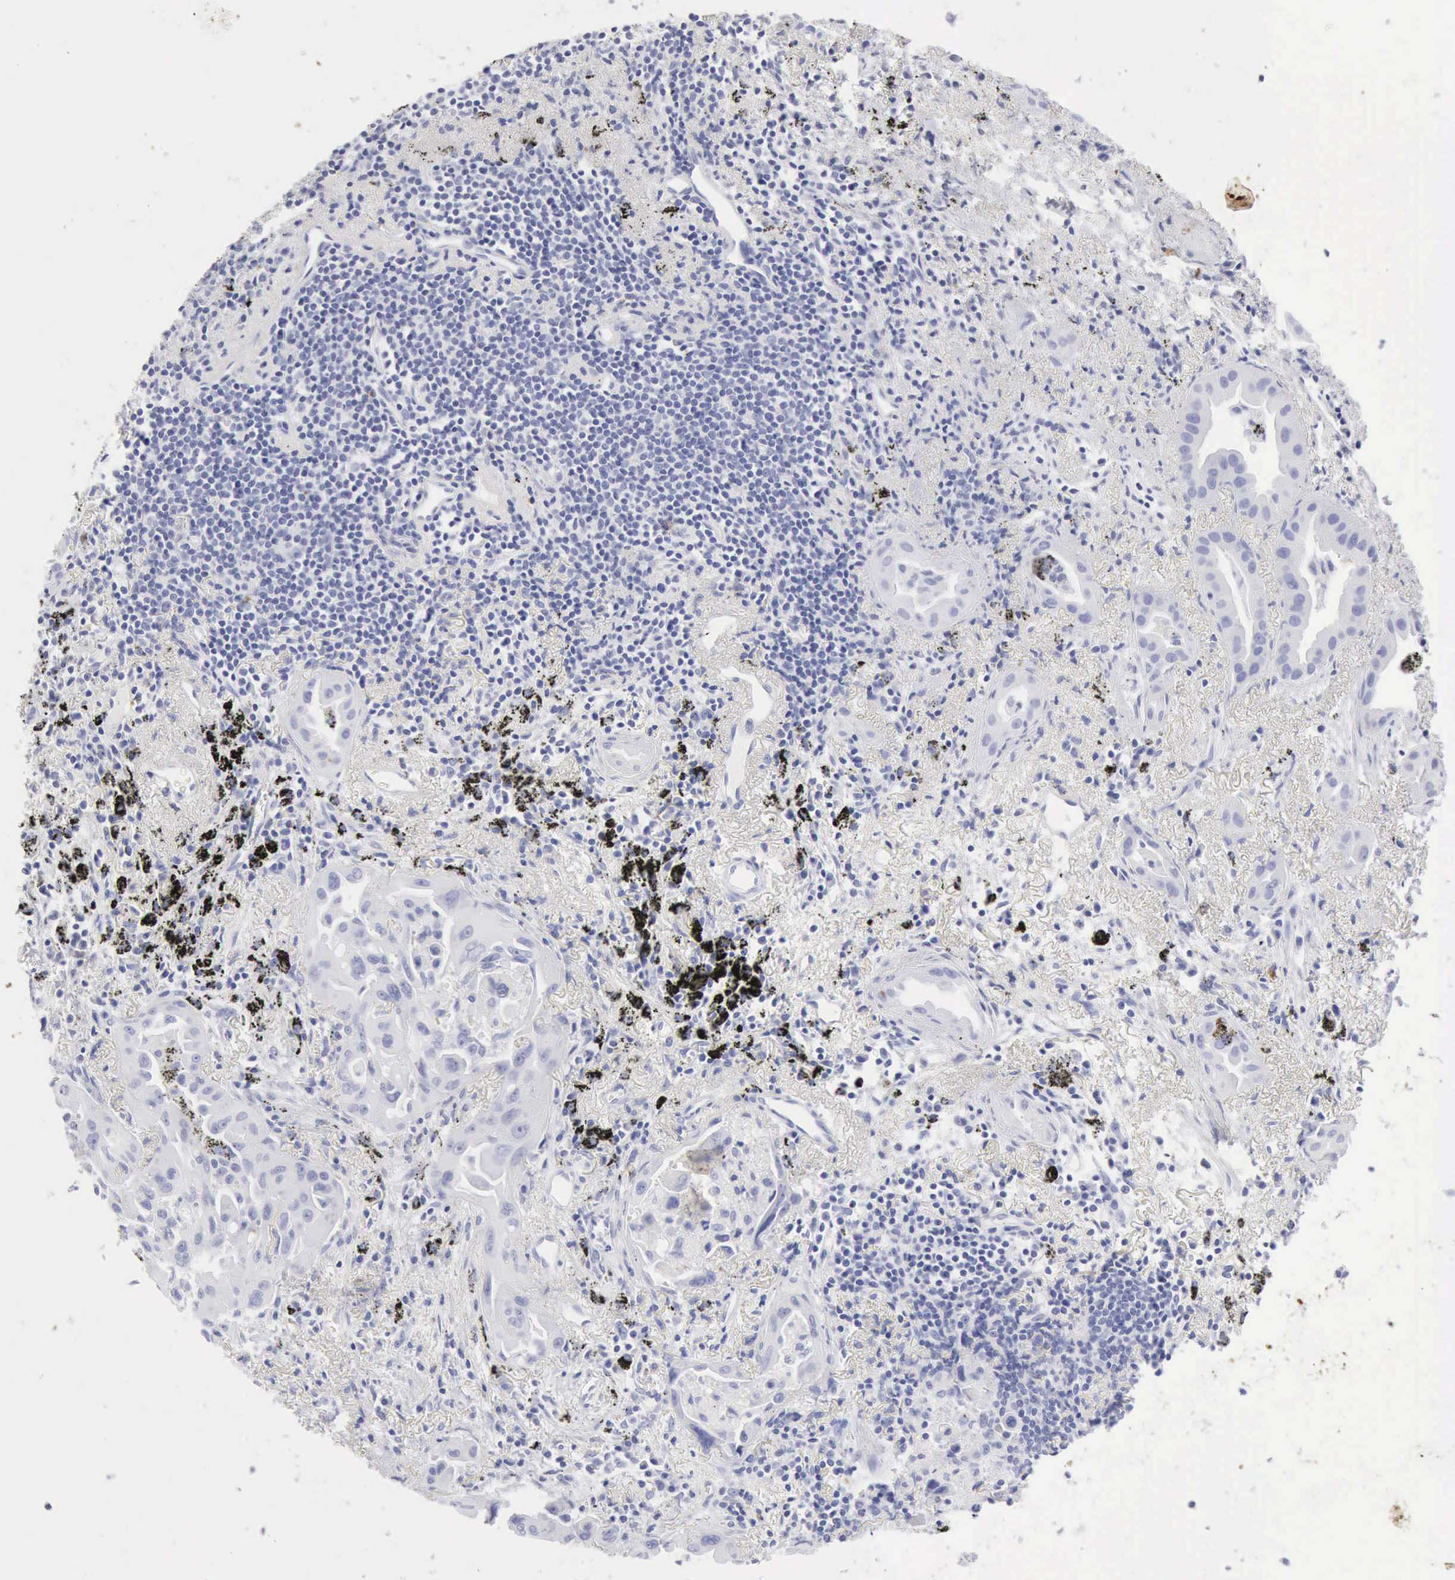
{"staining": {"intensity": "negative", "quantity": "none", "location": "none"}, "tissue": "lung cancer", "cell_type": "Tumor cells", "image_type": "cancer", "snomed": [{"axis": "morphology", "description": "Adenocarcinoma, NOS"}, {"axis": "topography", "description": "Lung"}], "caption": "DAB (3,3'-diaminobenzidine) immunohistochemical staining of adenocarcinoma (lung) exhibits no significant positivity in tumor cells.", "gene": "KRT10", "patient": {"sex": "male", "age": 68}}